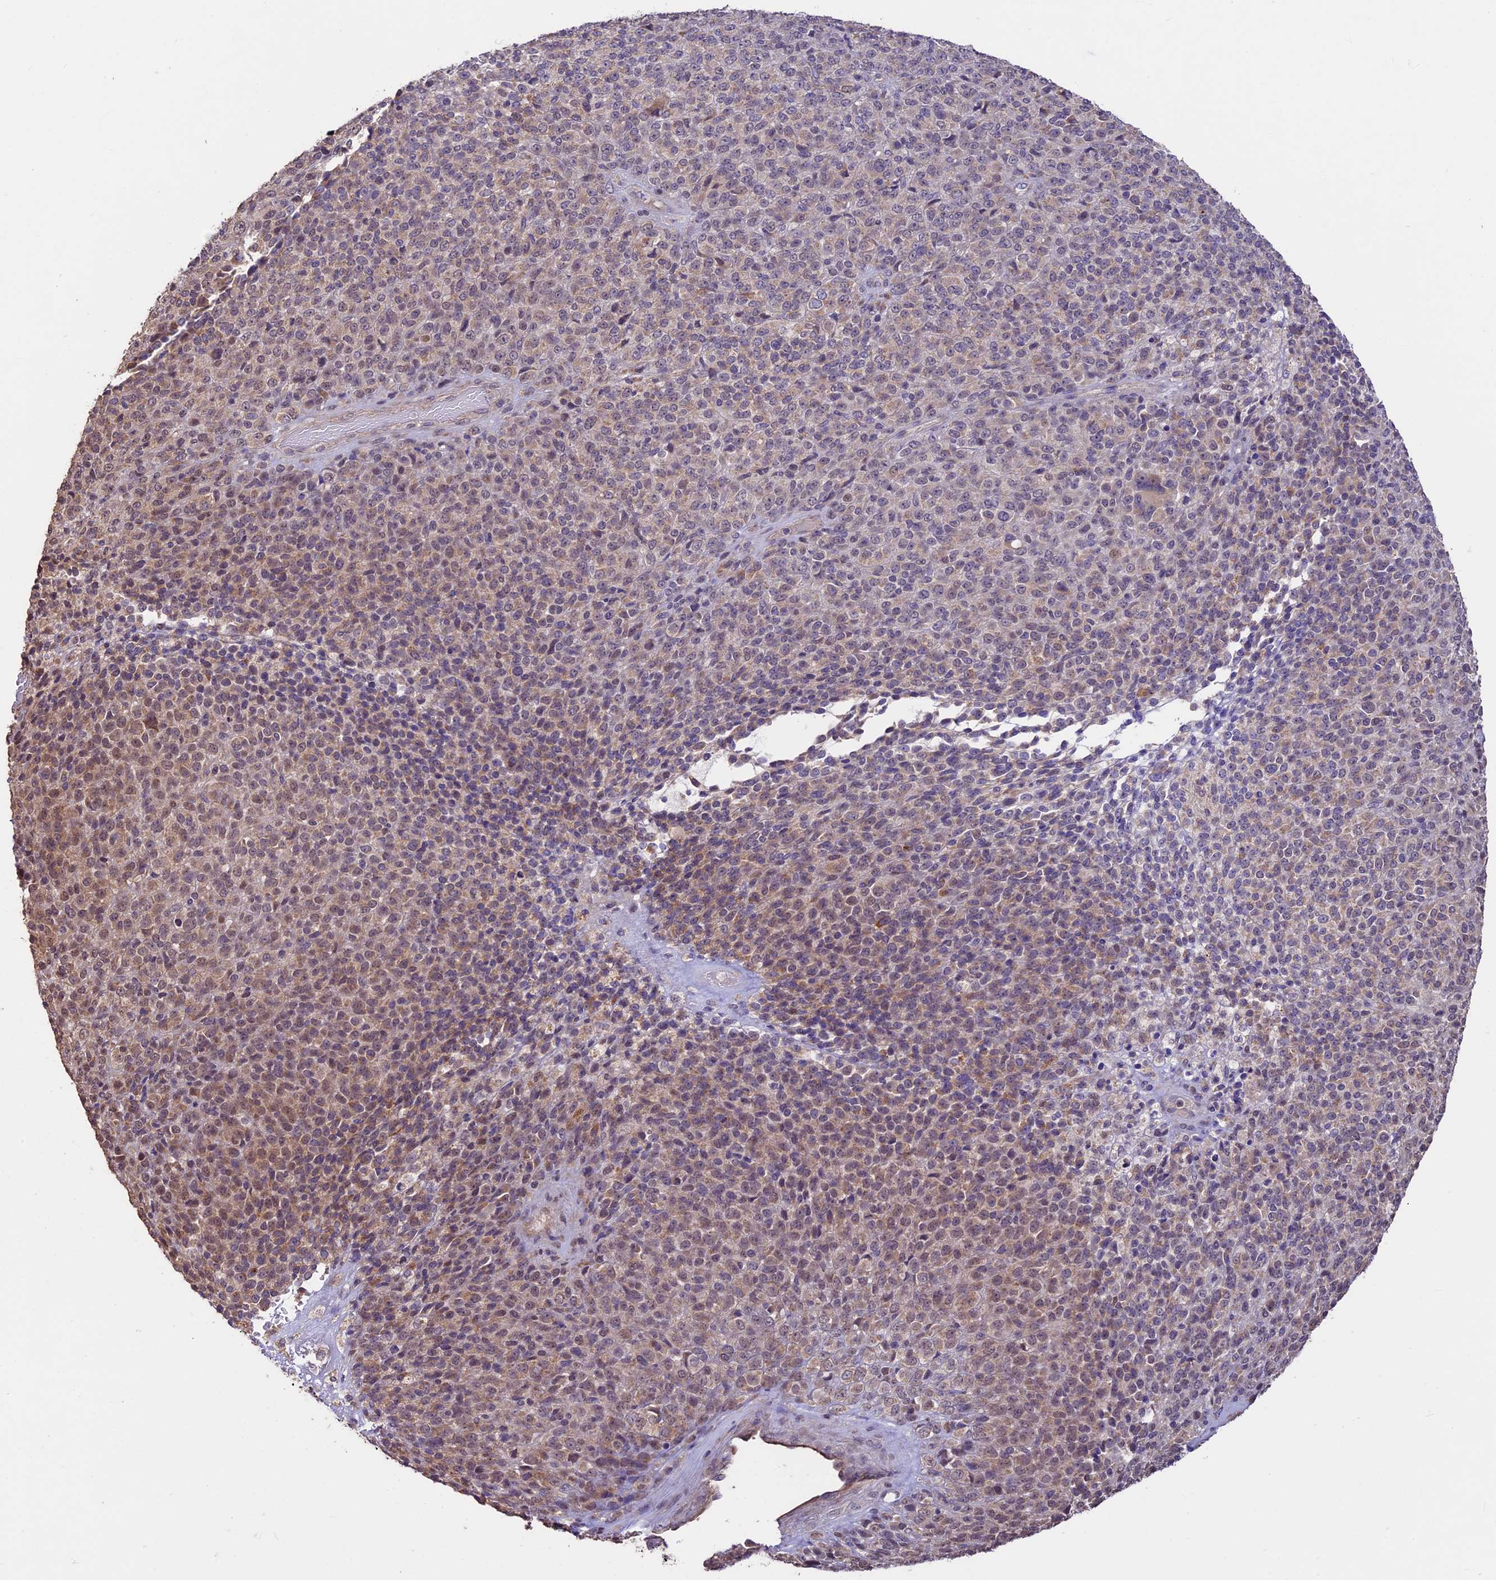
{"staining": {"intensity": "weak", "quantity": "25%-75%", "location": "cytoplasmic/membranous"}, "tissue": "melanoma", "cell_type": "Tumor cells", "image_type": "cancer", "snomed": [{"axis": "morphology", "description": "Malignant melanoma, Metastatic site"}, {"axis": "topography", "description": "Brain"}], "caption": "An image showing weak cytoplasmic/membranous positivity in about 25%-75% of tumor cells in melanoma, as visualized by brown immunohistochemical staining.", "gene": "BCAS4", "patient": {"sex": "female", "age": 56}}